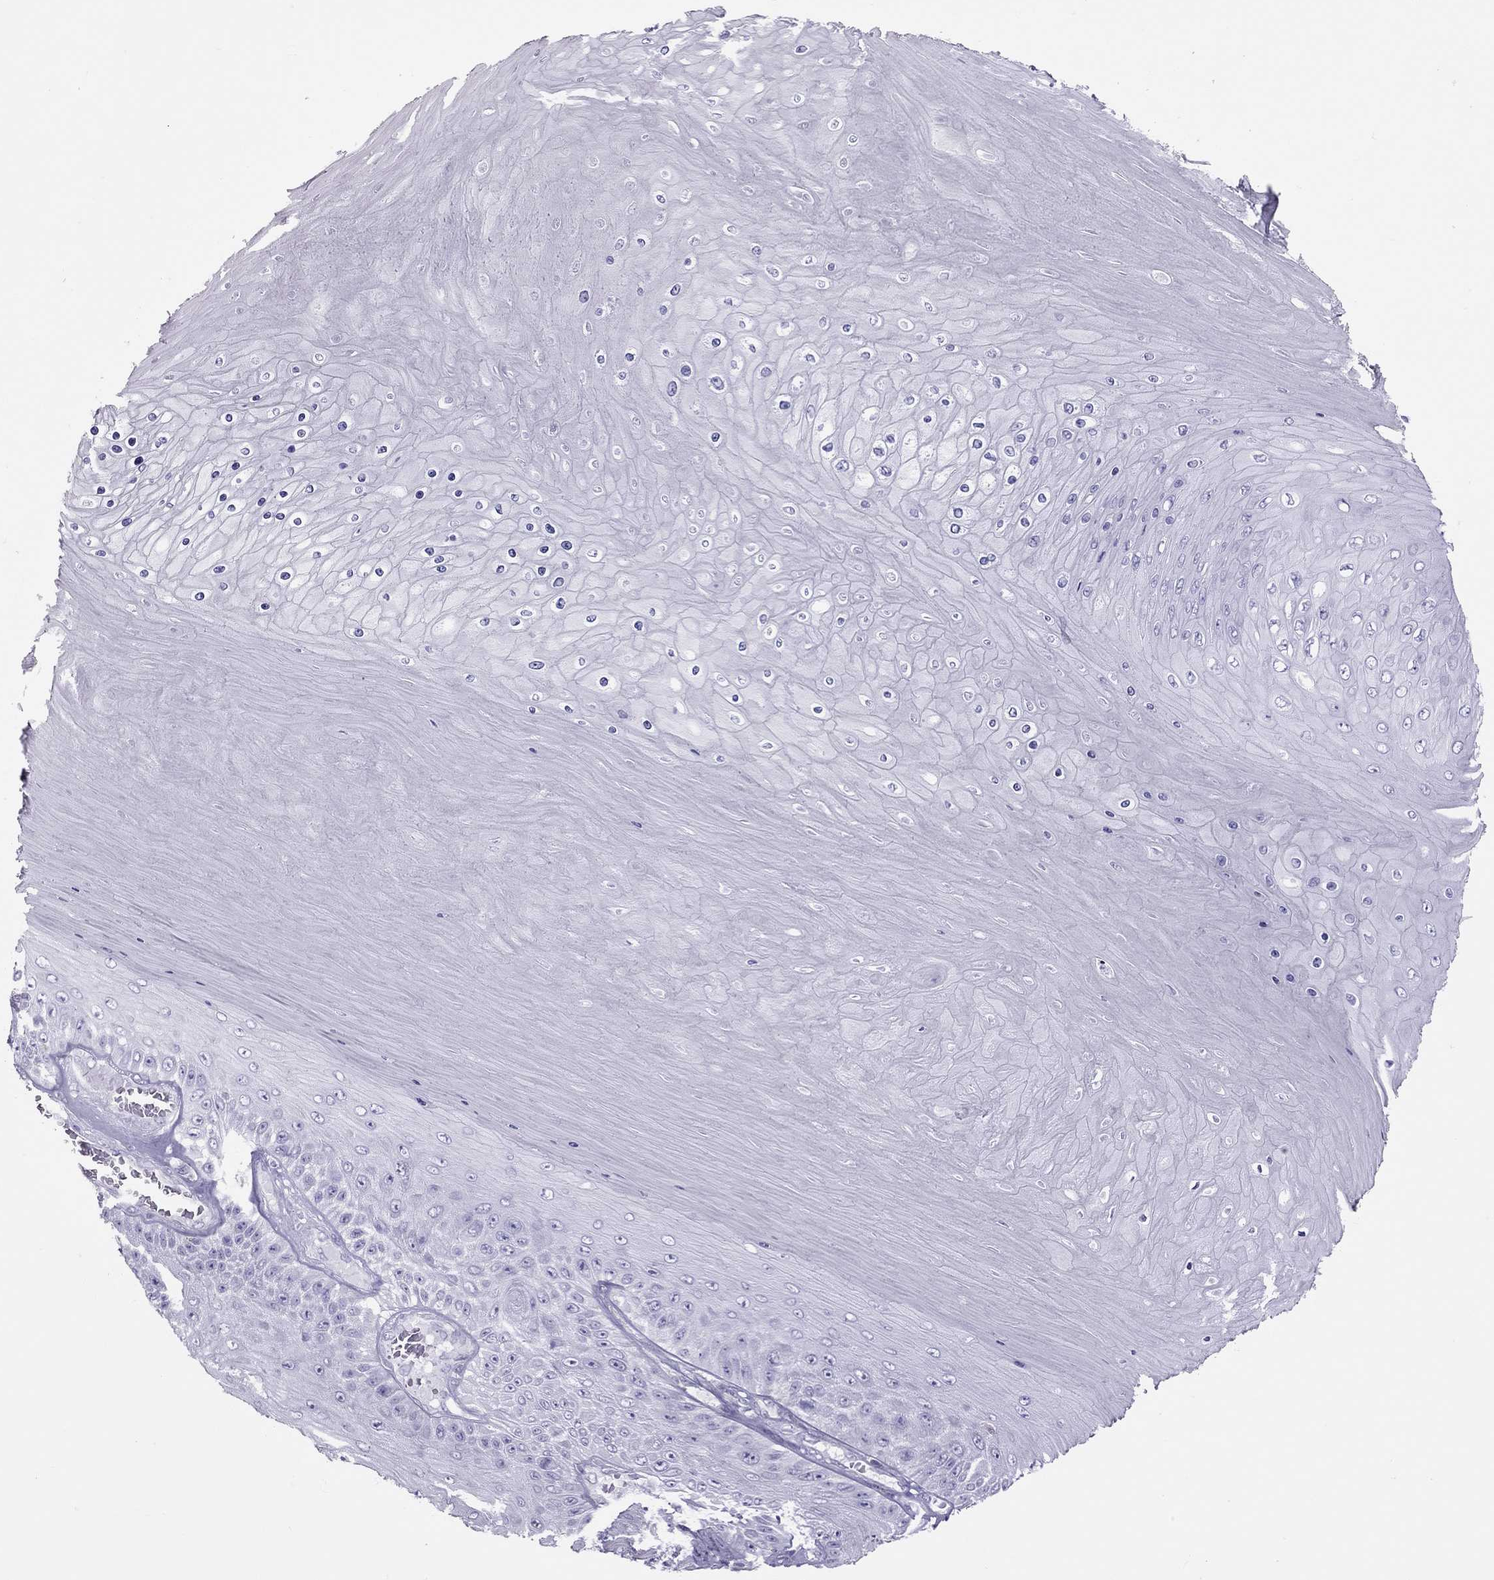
{"staining": {"intensity": "negative", "quantity": "none", "location": "none"}, "tissue": "skin cancer", "cell_type": "Tumor cells", "image_type": "cancer", "snomed": [{"axis": "morphology", "description": "Squamous cell carcinoma, NOS"}, {"axis": "topography", "description": "Skin"}], "caption": "Skin cancer stained for a protein using immunohistochemistry (IHC) displays no staining tumor cells.", "gene": "STAG3", "patient": {"sex": "male", "age": 62}}